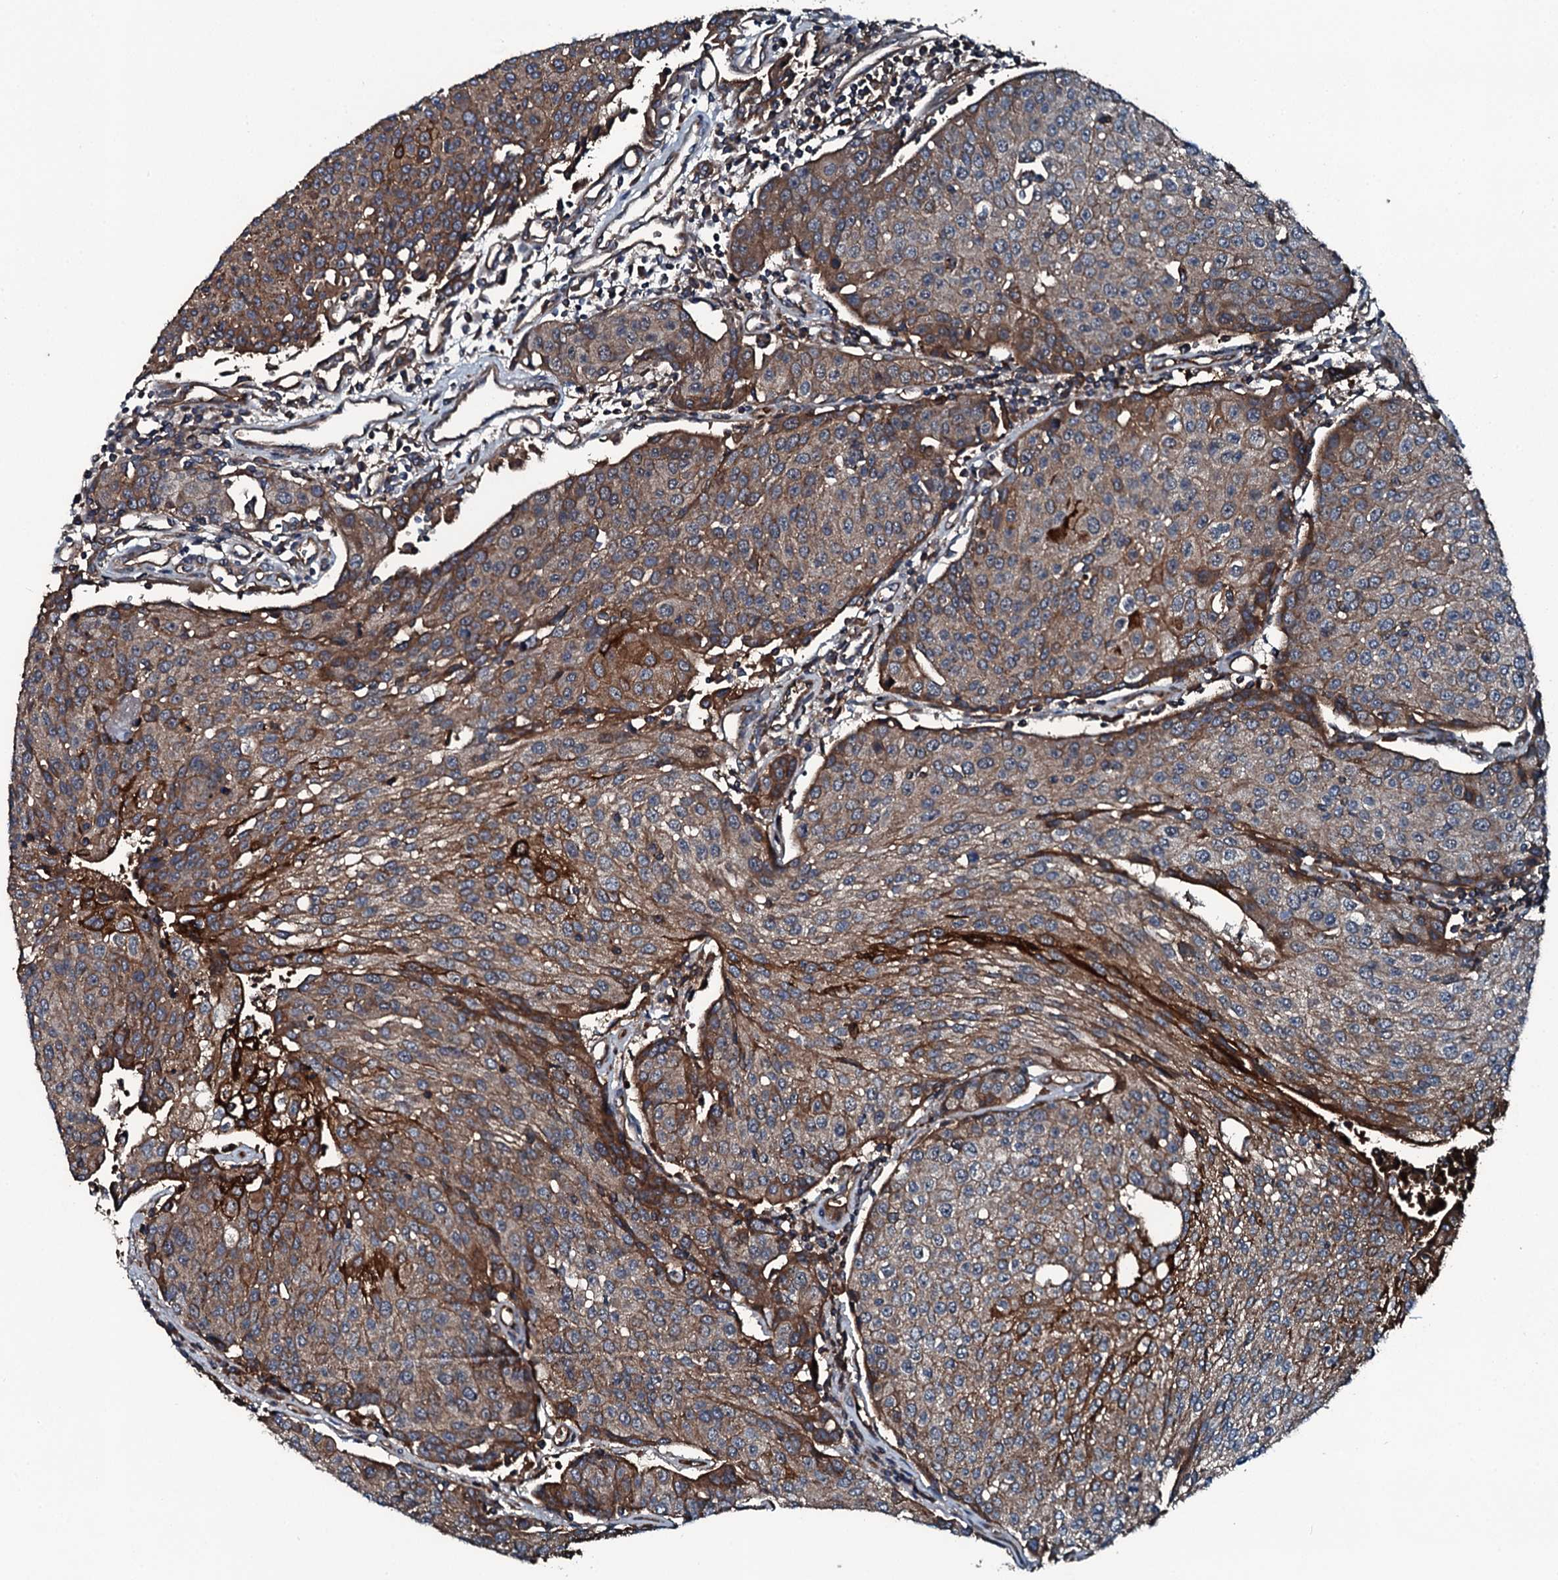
{"staining": {"intensity": "moderate", "quantity": ">75%", "location": "cytoplasmic/membranous"}, "tissue": "urothelial cancer", "cell_type": "Tumor cells", "image_type": "cancer", "snomed": [{"axis": "morphology", "description": "Urothelial carcinoma, High grade"}, {"axis": "topography", "description": "Urinary bladder"}], "caption": "High-magnification brightfield microscopy of high-grade urothelial carcinoma stained with DAB (brown) and counterstained with hematoxylin (blue). tumor cells exhibit moderate cytoplasmic/membranous staining is seen in approximately>75% of cells. (Stains: DAB (3,3'-diaminobenzidine) in brown, nuclei in blue, Microscopy: brightfield microscopy at high magnification).", "gene": "TRIM7", "patient": {"sex": "female", "age": 85}}